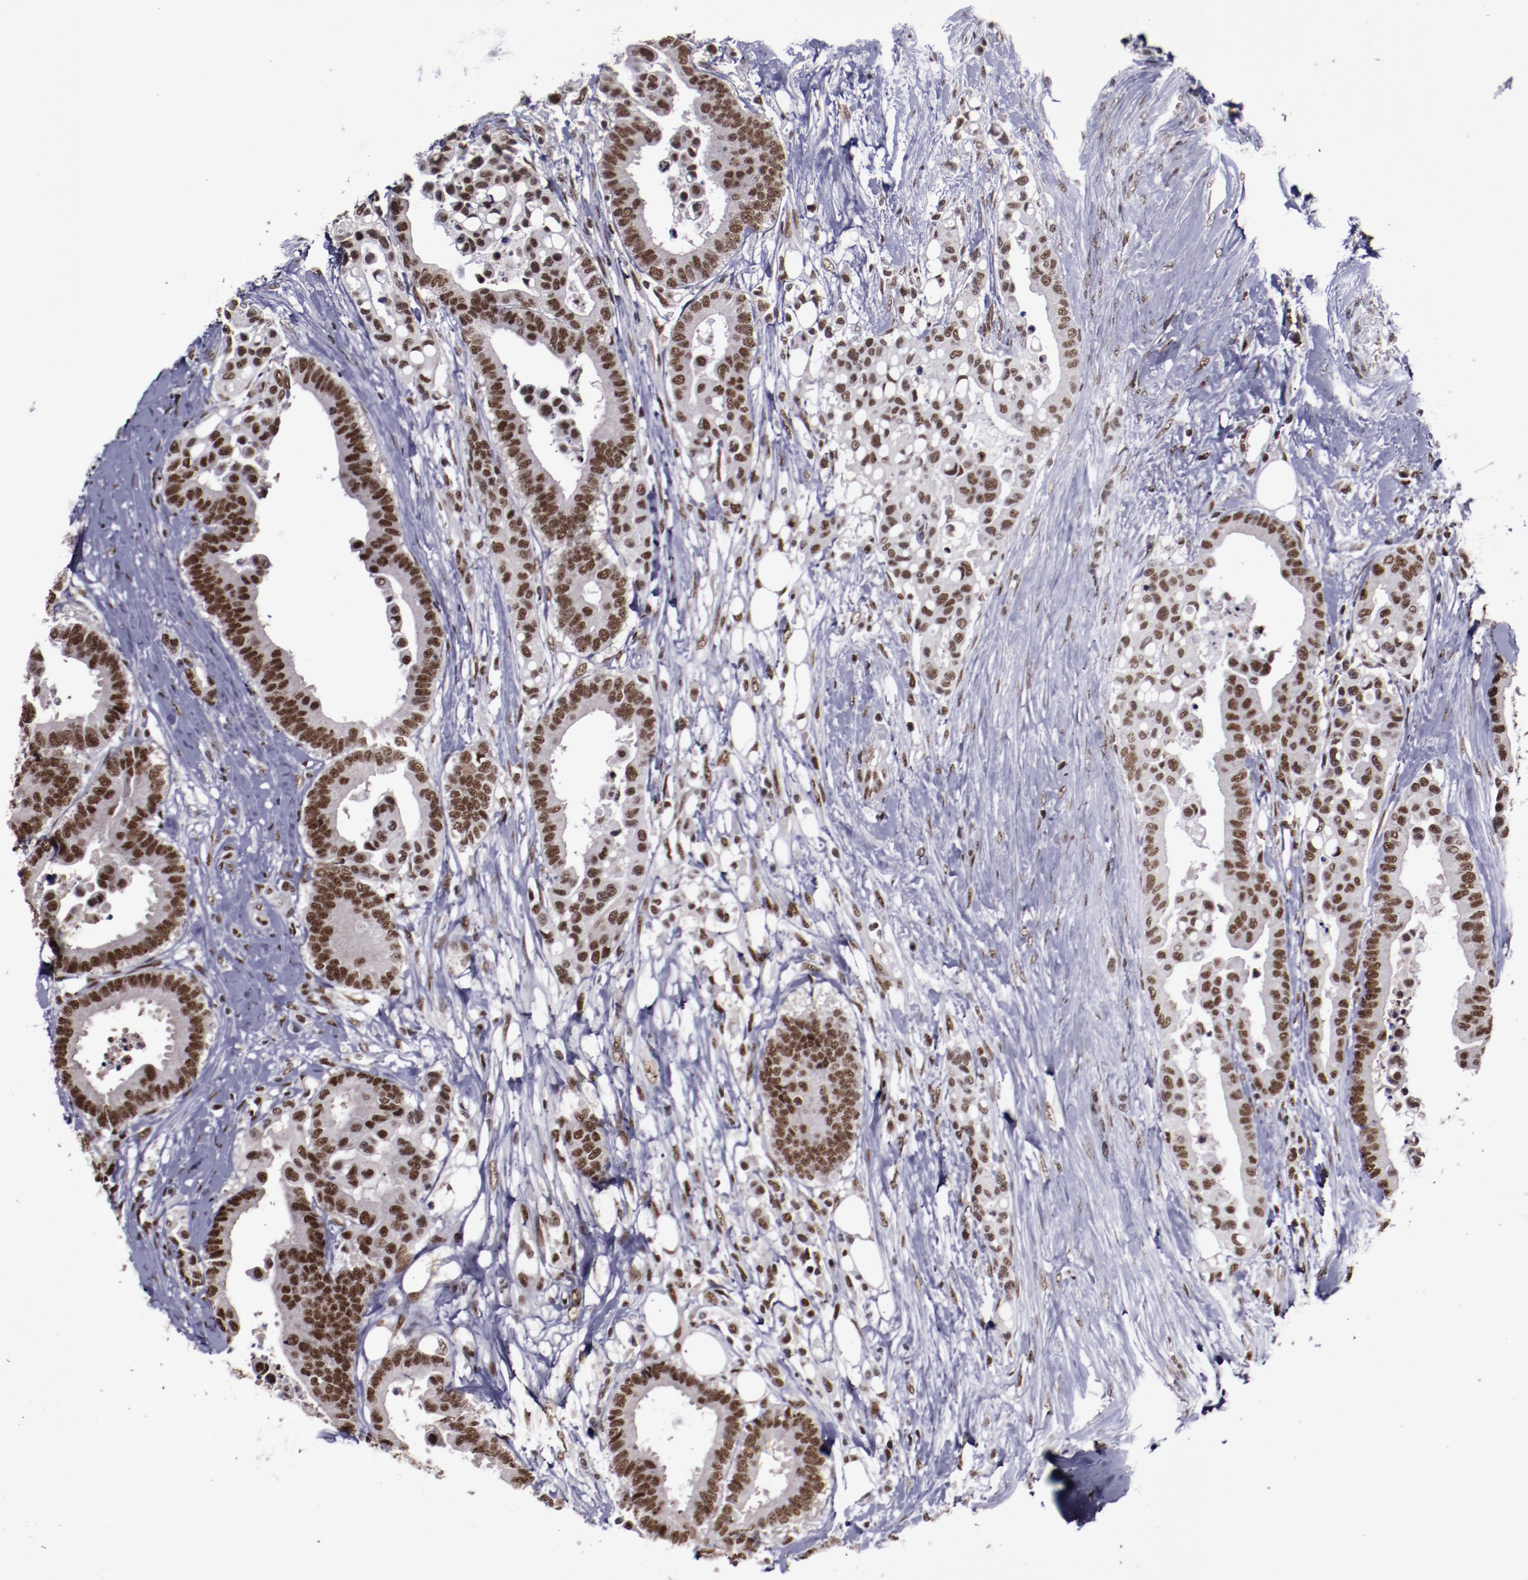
{"staining": {"intensity": "strong", "quantity": ">75%", "location": "nuclear"}, "tissue": "colorectal cancer", "cell_type": "Tumor cells", "image_type": "cancer", "snomed": [{"axis": "morphology", "description": "Adenocarcinoma, NOS"}, {"axis": "topography", "description": "Colon"}], "caption": "Strong nuclear positivity for a protein is present in about >75% of tumor cells of adenocarcinoma (colorectal) using IHC.", "gene": "ERH", "patient": {"sex": "male", "age": 82}}